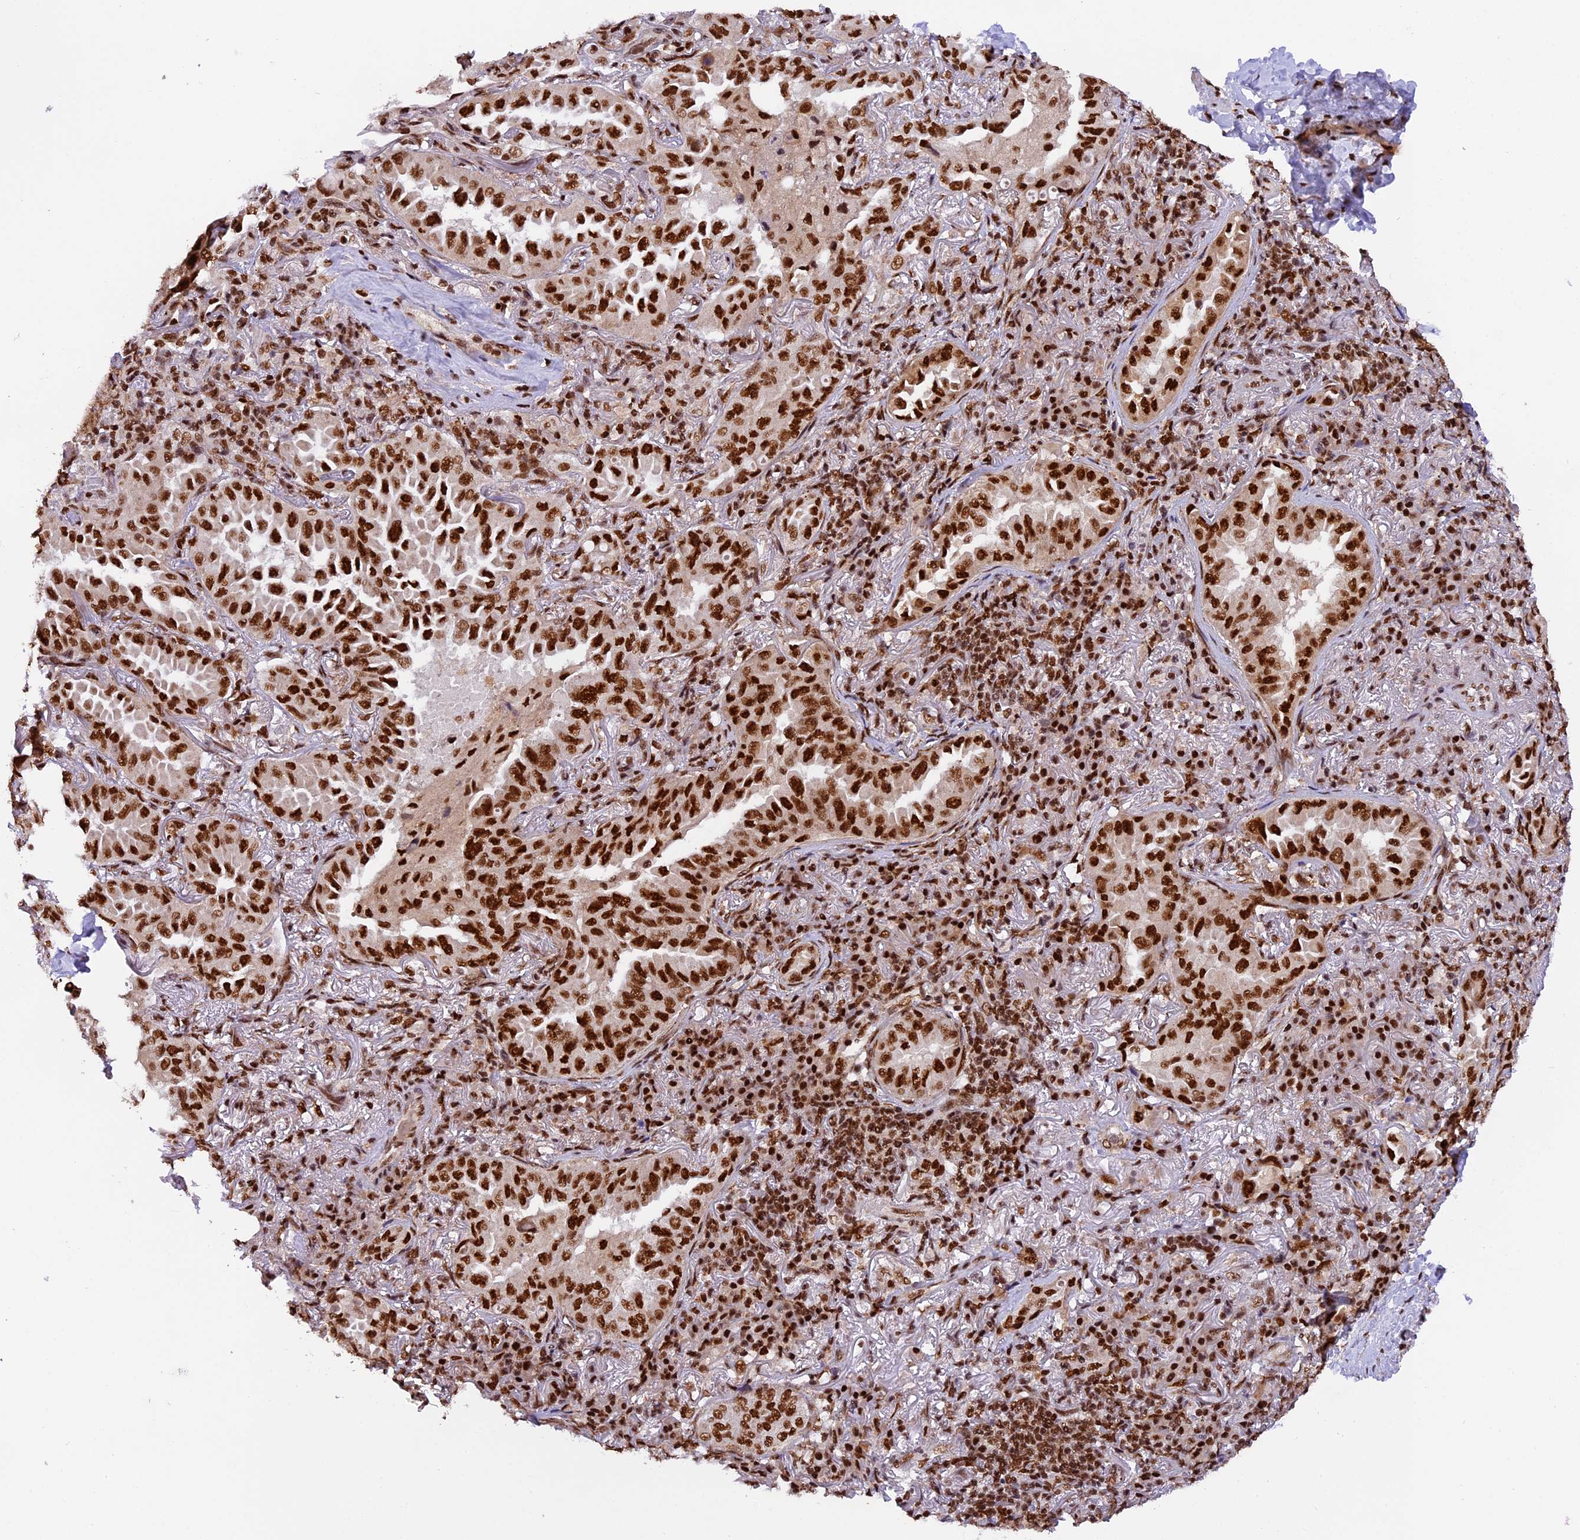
{"staining": {"intensity": "strong", "quantity": ">75%", "location": "nuclear"}, "tissue": "lung cancer", "cell_type": "Tumor cells", "image_type": "cancer", "snomed": [{"axis": "morphology", "description": "Adenocarcinoma, NOS"}, {"axis": "topography", "description": "Lung"}], "caption": "Adenocarcinoma (lung) tissue exhibits strong nuclear positivity in about >75% of tumor cells, visualized by immunohistochemistry. The staining was performed using DAB to visualize the protein expression in brown, while the nuclei were stained in blue with hematoxylin (Magnification: 20x).", "gene": "RAMAC", "patient": {"sex": "female", "age": 69}}